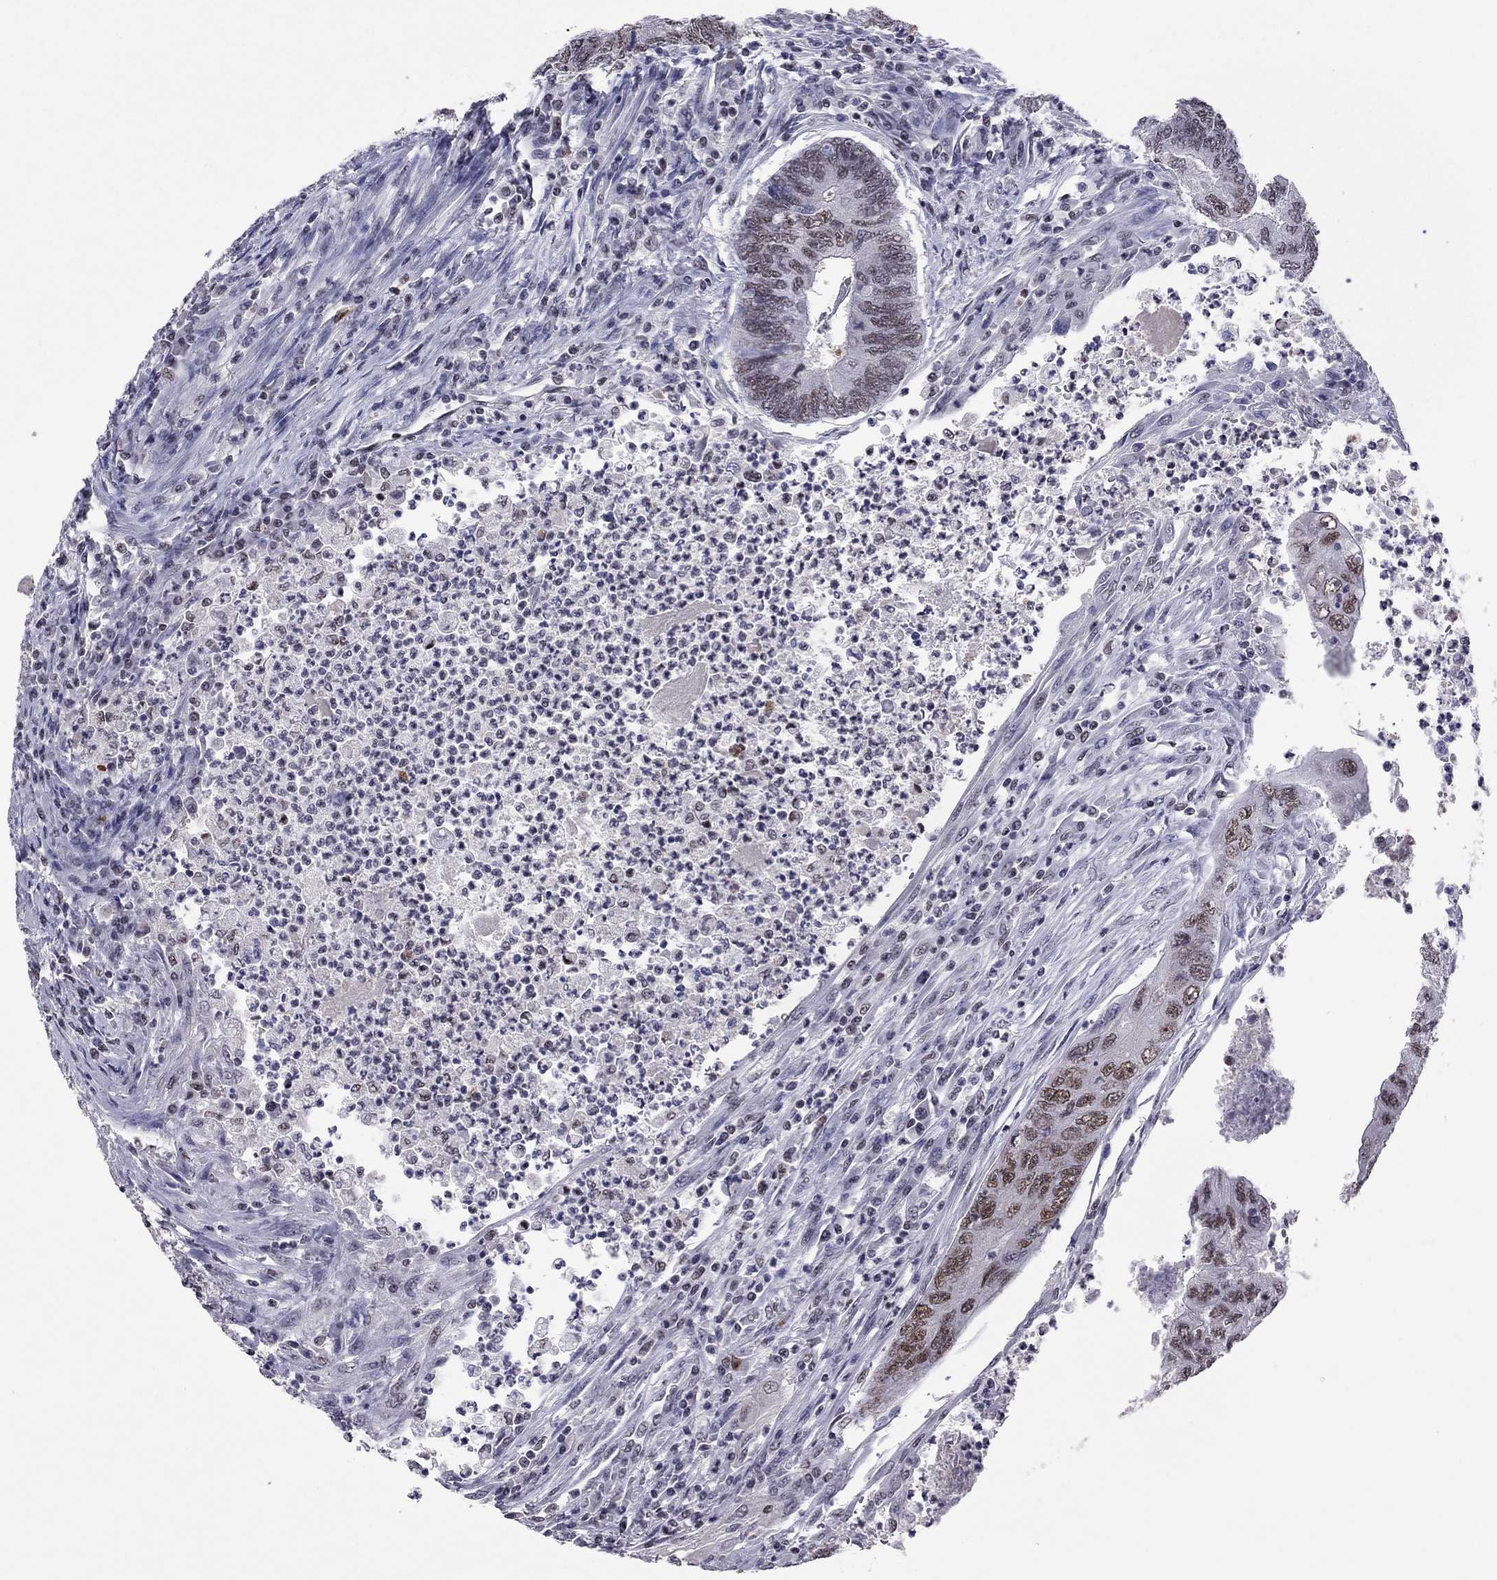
{"staining": {"intensity": "weak", "quantity": ">75%", "location": "nuclear"}, "tissue": "colorectal cancer", "cell_type": "Tumor cells", "image_type": "cancer", "snomed": [{"axis": "morphology", "description": "Adenocarcinoma, NOS"}, {"axis": "topography", "description": "Colon"}], "caption": "This histopathology image demonstrates IHC staining of colorectal cancer, with low weak nuclear positivity in approximately >75% of tumor cells.", "gene": "TAF9", "patient": {"sex": "female", "age": 67}}